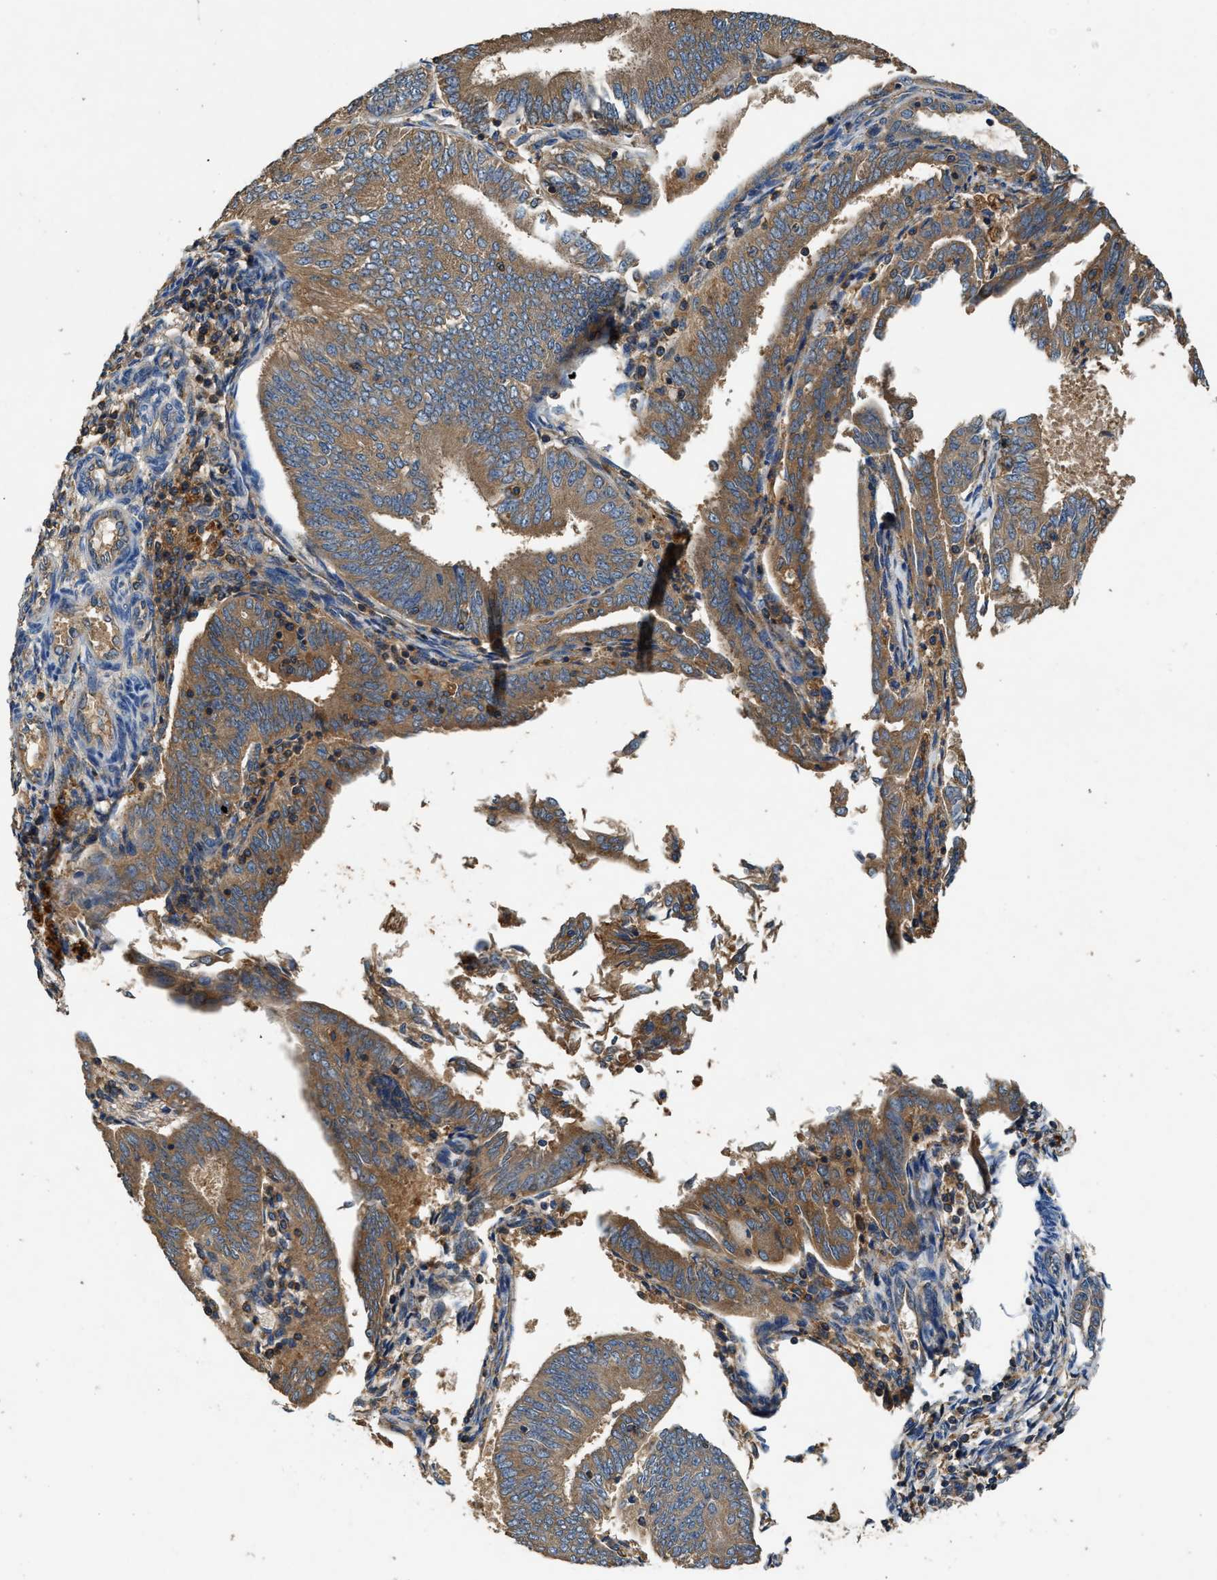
{"staining": {"intensity": "moderate", "quantity": ">75%", "location": "cytoplasmic/membranous"}, "tissue": "endometrial cancer", "cell_type": "Tumor cells", "image_type": "cancer", "snomed": [{"axis": "morphology", "description": "Adenocarcinoma, NOS"}, {"axis": "topography", "description": "Endometrium"}], "caption": "Protein expression analysis of human endometrial cancer reveals moderate cytoplasmic/membranous positivity in about >75% of tumor cells.", "gene": "BLOC1S1", "patient": {"sex": "female", "age": 58}}